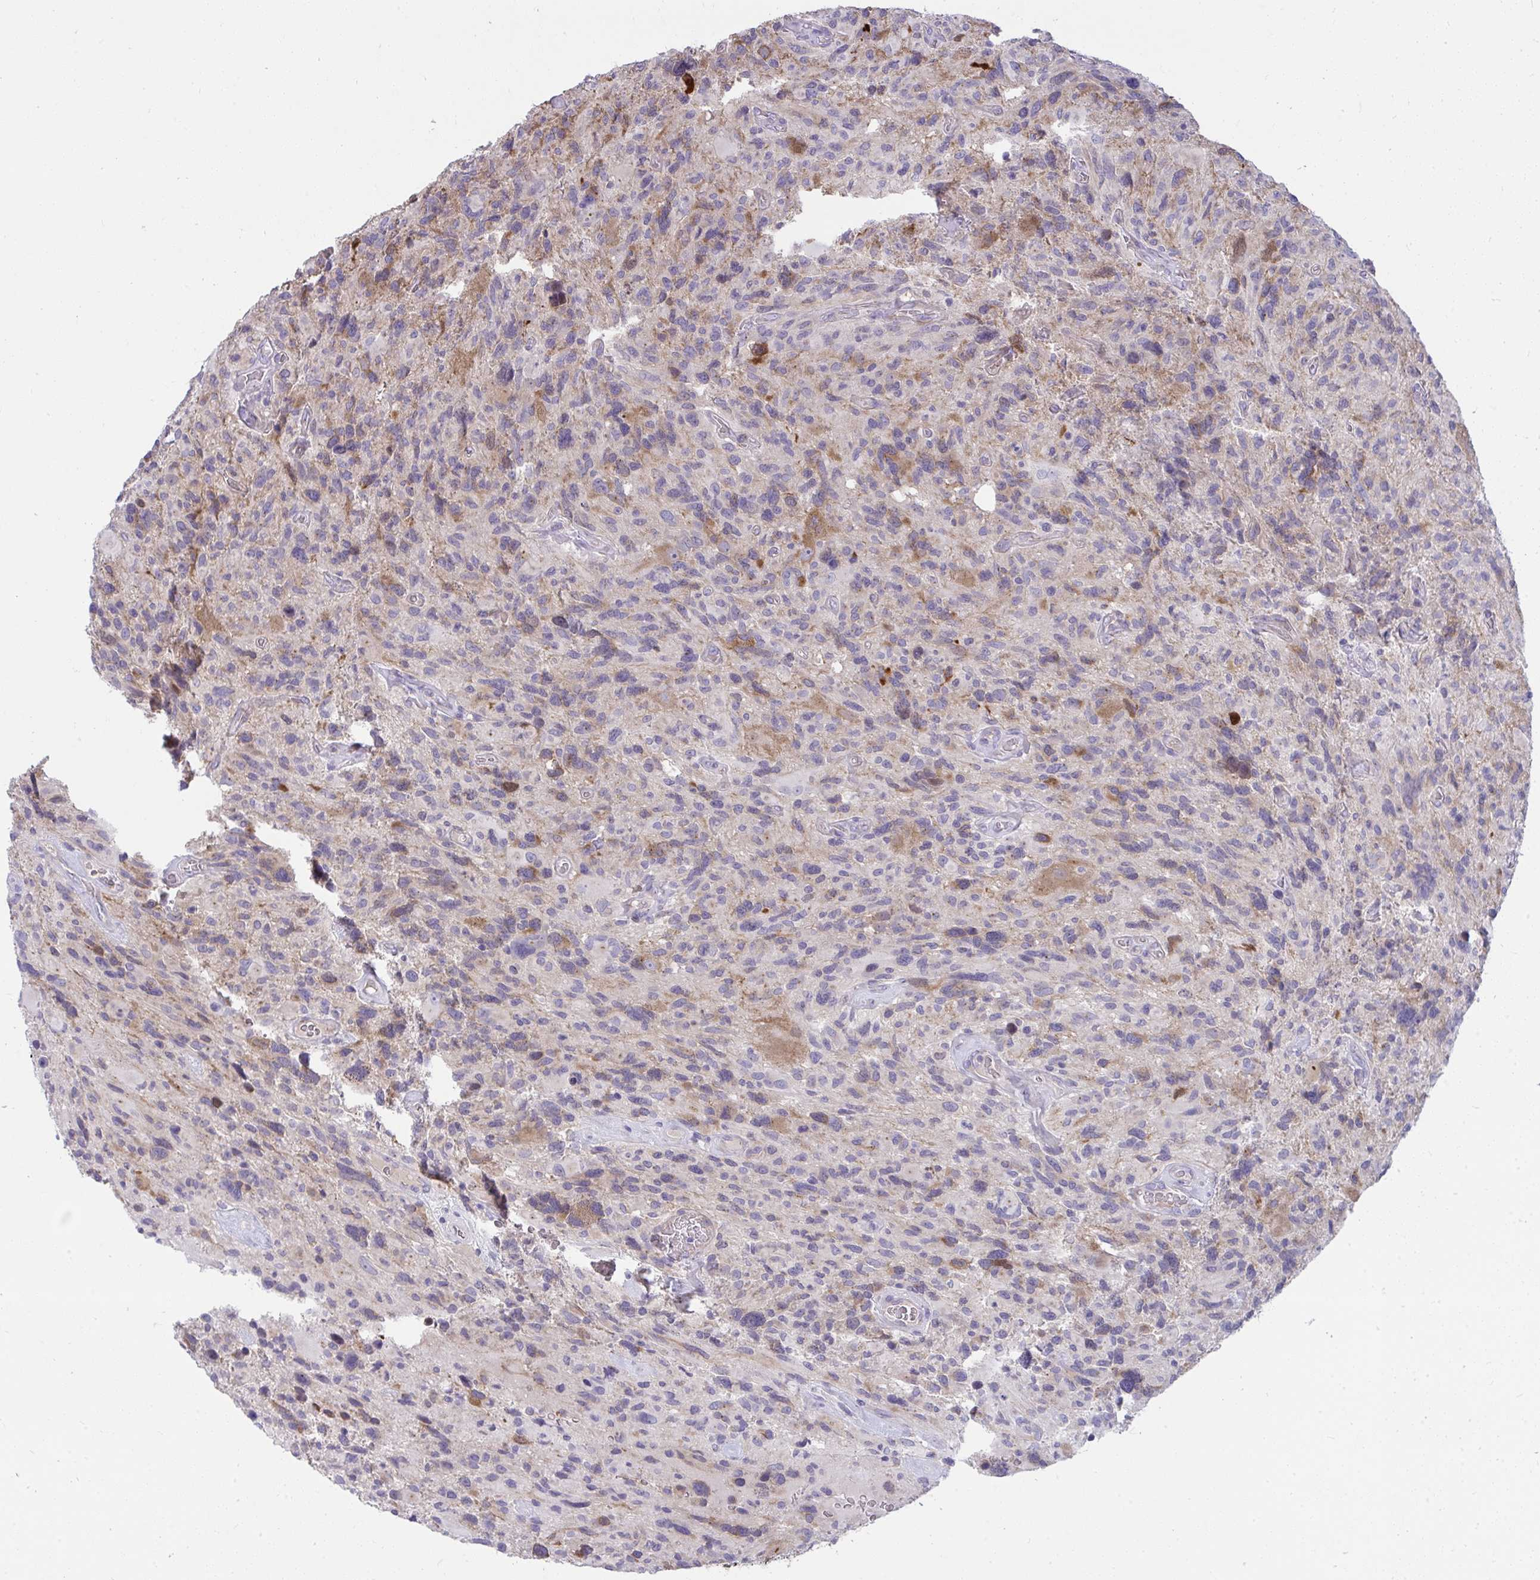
{"staining": {"intensity": "moderate", "quantity": "<25%", "location": "cytoplasmic/membranous"}, "tissue": "glioma", "cell_type": "Tumor cells", "image_type": "cancer", "snomed": [{"axis": "morphology", "description": "Glioma, malignant, High grade"}, {"axis": "topography", "description": "Brain"}], "caption": "IHC histopathology image of high-grade glioma (malignant) stained for a protein (brown), which displays low levels of moderate cytoplasmic/membranous expression in approximately <25% of tumor cells.", "gene": "PIGZ", "patient": {"sex": "male", "age": 49}}